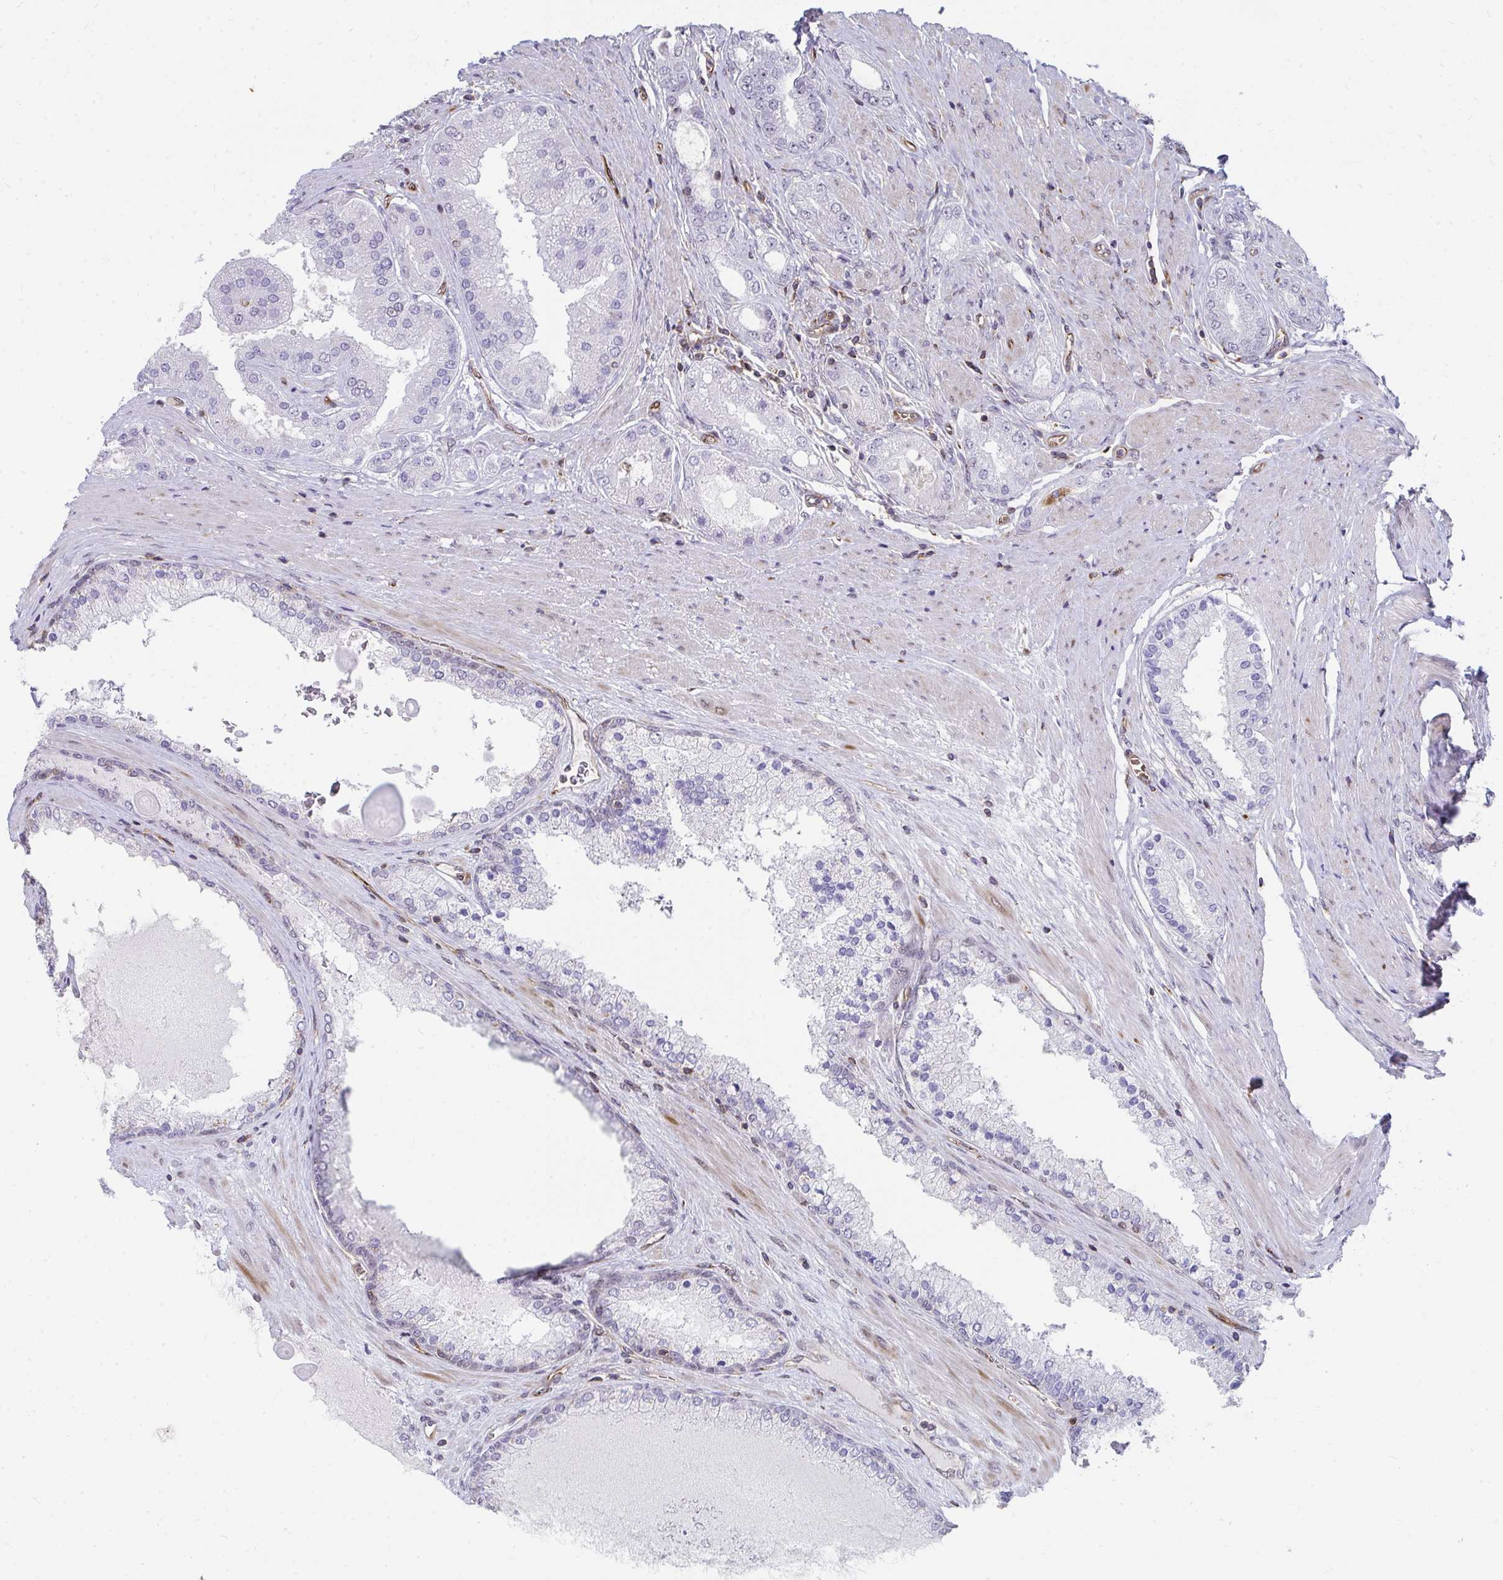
{"staining": {"intensity": "negative", "quantity": "none", "location": "none"}, "tissue": "prostate cancer", "cell_type": "Tumor cells", "image_type": "cancer", "snomed": [{"axis": "morphology", "description": "Adenocarcinoma, High grade"}, {"axis": "topography", "description": "Prostate"}], "caption": "A histopathology image of human prostate cancer is negative for staining in tumor cells.", "gene": "FOXN3", "patient": {"sex": "male", "age": 67}}